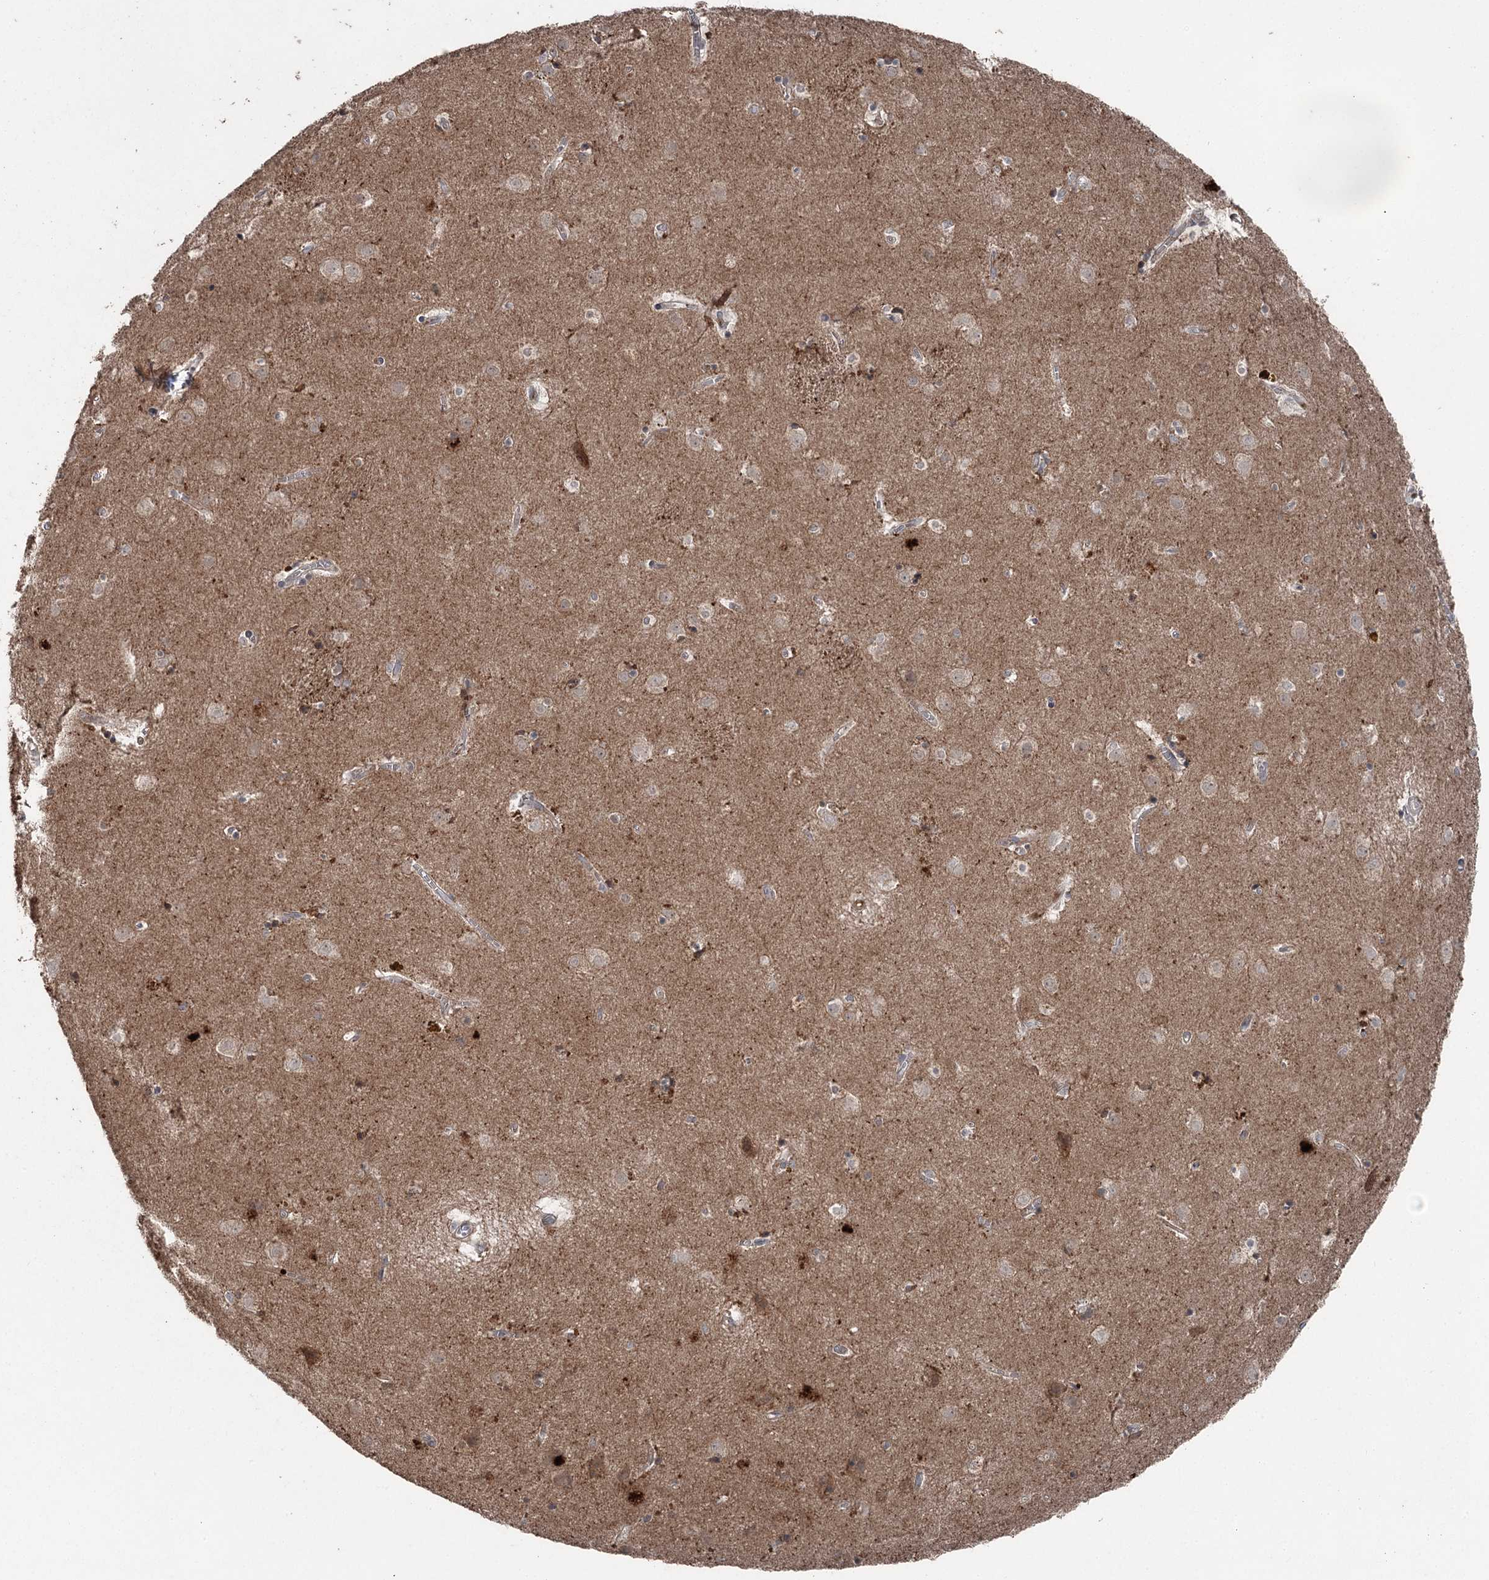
{"staining": {"intensity": "negative", "quantity": "none", "location": "none"}, "tissue": "caudate", "cell_type": "Glial cells", "image_type": "normal", "snomed": [{"axis": "morphology", "description": "Normal tissue, NOS"}, {"axis": "topography", "description": "Lateral ventricle wall"}], "caption": "Immunohistochemistry of unremarkable caudate reveals no positivity in glial cells. Nuclei are stained in blue.", "gene": "MAPK8IP2", "patient": {"sex": "male", "age": 70}}